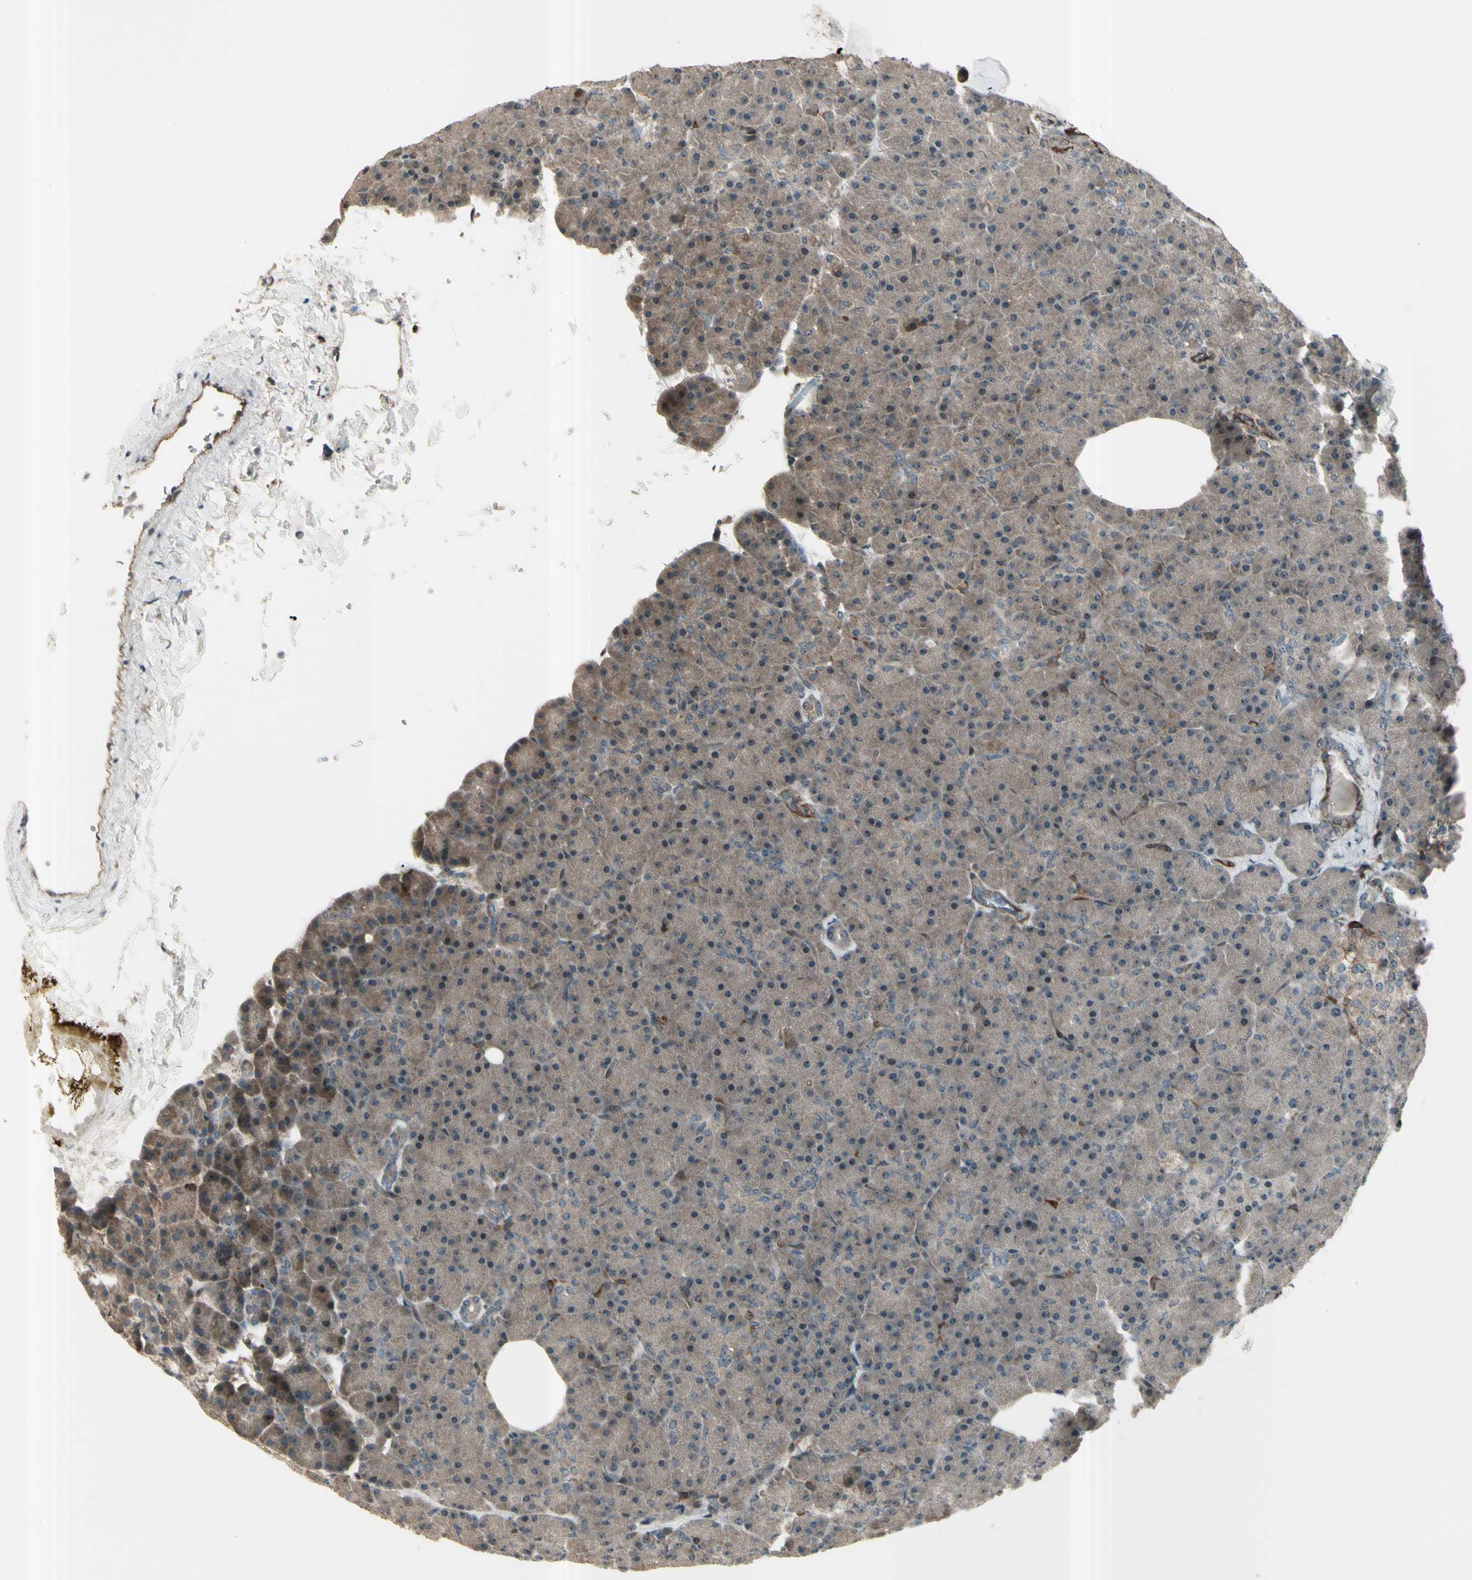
{"staining": {"intensity": "weak", "quantity": ">75%", "location": "cytoplasmic/membranous"}, "tissue": "pancreas", "cell_type": "Exocrine glandular cells", "image_type": "normal", "snomed": [{"axis": "morphology", "description": "Normal tissue, NOS"}, {"axis": "topography", "description": "Pancreas"}], "caption": "Protein staining by immunohistochemistry (IHC) shows weak cytoplasmic/membranous expression in approximately >75% of exocrine glandular cells in benign pancreas.", "gene": "FXYD5", "patient": {"sex": "female", "age": 35}}